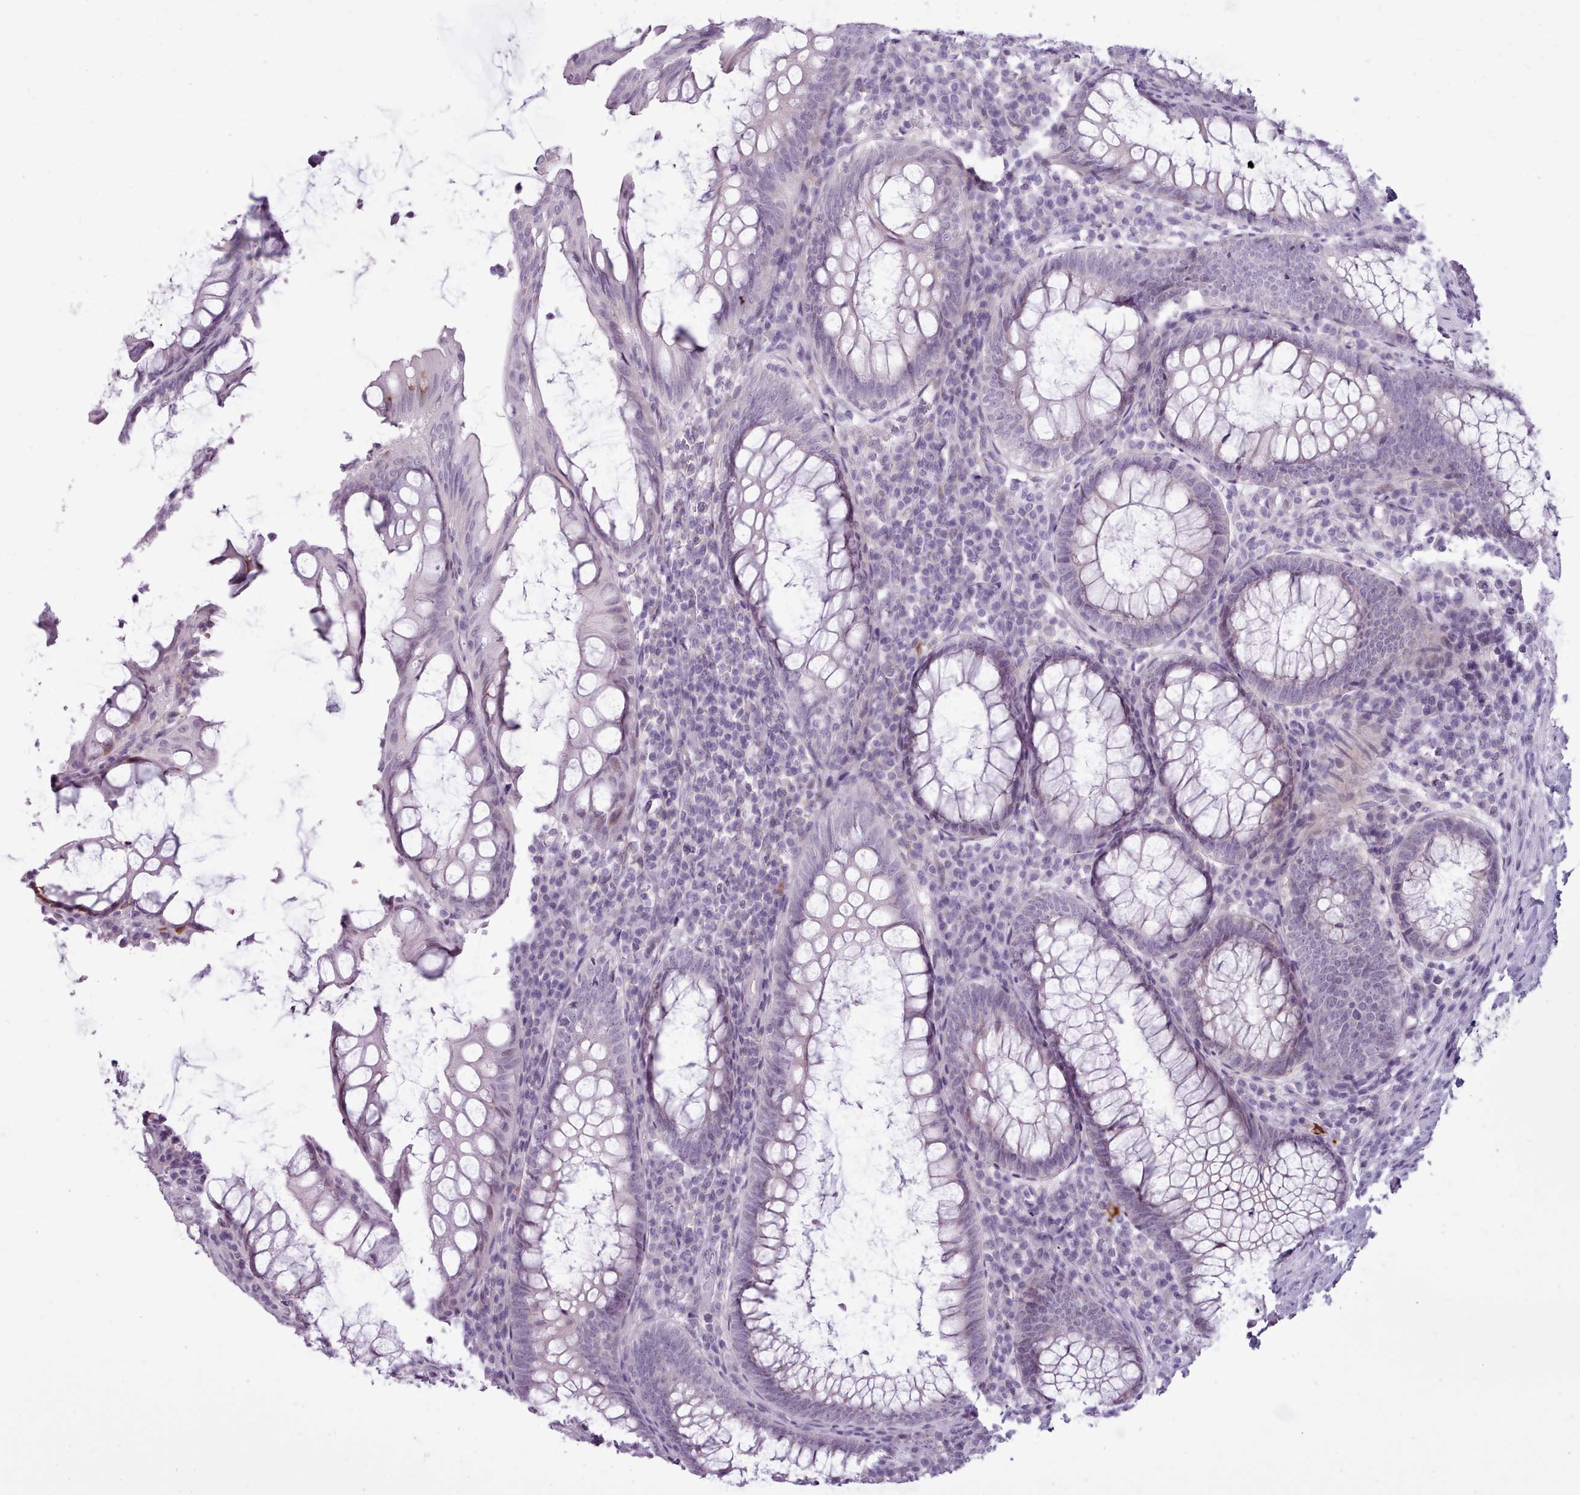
{"staining": {"intensity": "negative", "quantity": "none", "location": "none"}, "tissue": "appendix", "cell_type": "Glandular cells", "image_type": "normal", "snomed": [{"axis": "morphology", "description": "Normal tissue, NOS"}, {"axis": "topography", "description": "Appendix"}], "caption": "DAB (3,3'-diaminobenzidine) immunohistochemical staining of normal human appendix shows no significant expression in glandular cells. (DAB immunohistochemistry, high magnification).", "gene": "BDKRB2", "patient": {"sex": "male", "age": 83}}